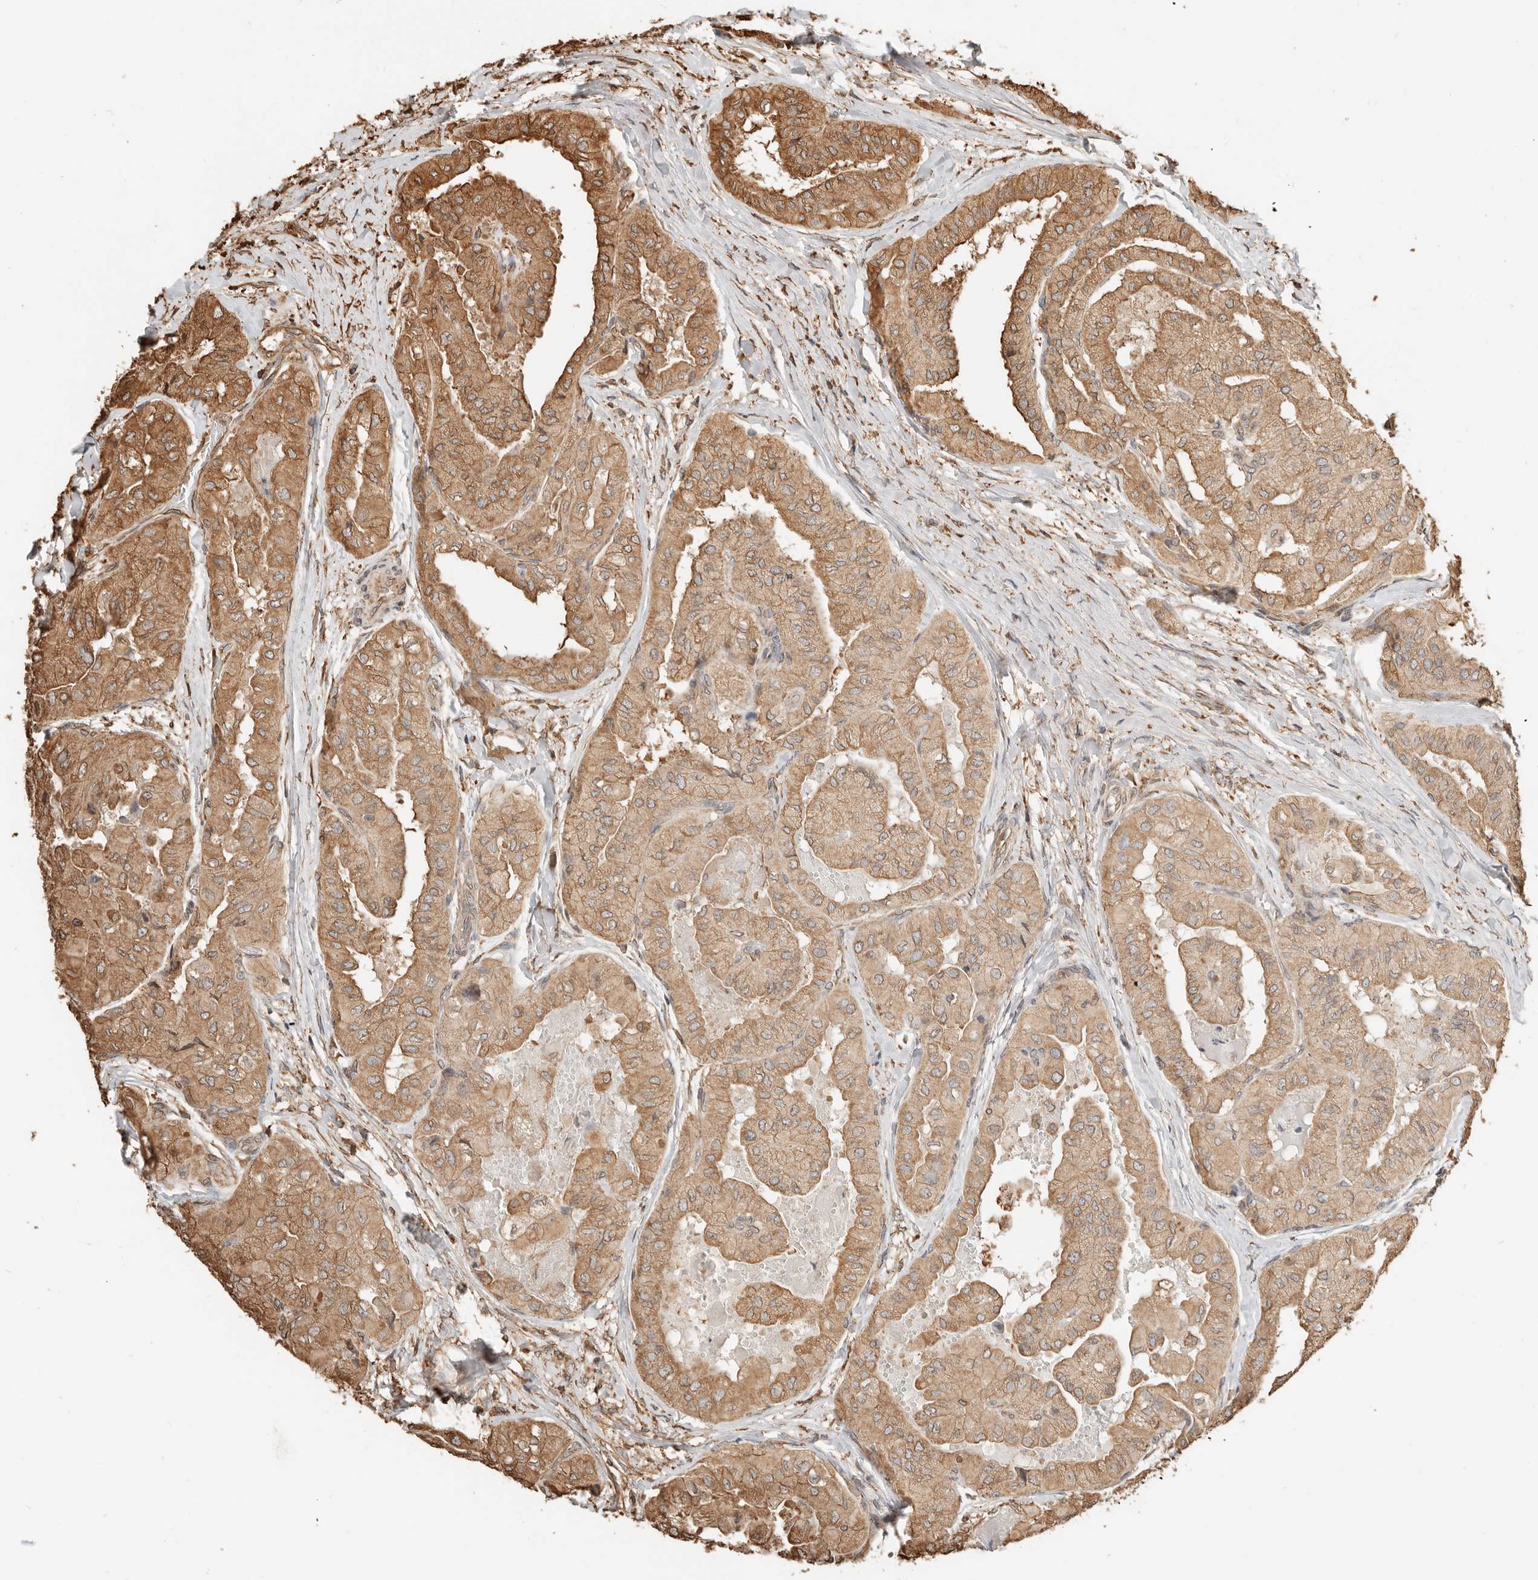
{"staining": {"intensity": "moderate", "quantity": ">75%", "location": "cytoplasmic/membranous"}, "tissue": "thyroid cancer", "cell_type": "Tumor cells", "image_type": "cancer", "snomed": [{"axis": "morphology", "description": "Papillary adenocarcinoma, NOS"}, {"axis": "topography", "description": "Thyroid gland"}], "caption": "This is an image of immunohistochemistry staining of papillary adenocarcinoma (thyroid), which shows moderate expression in the cytoplasmic/membranous of tumor cells.", "gene": "ARHGEF10L", "patient": {"sex": "female", "age": 59}}